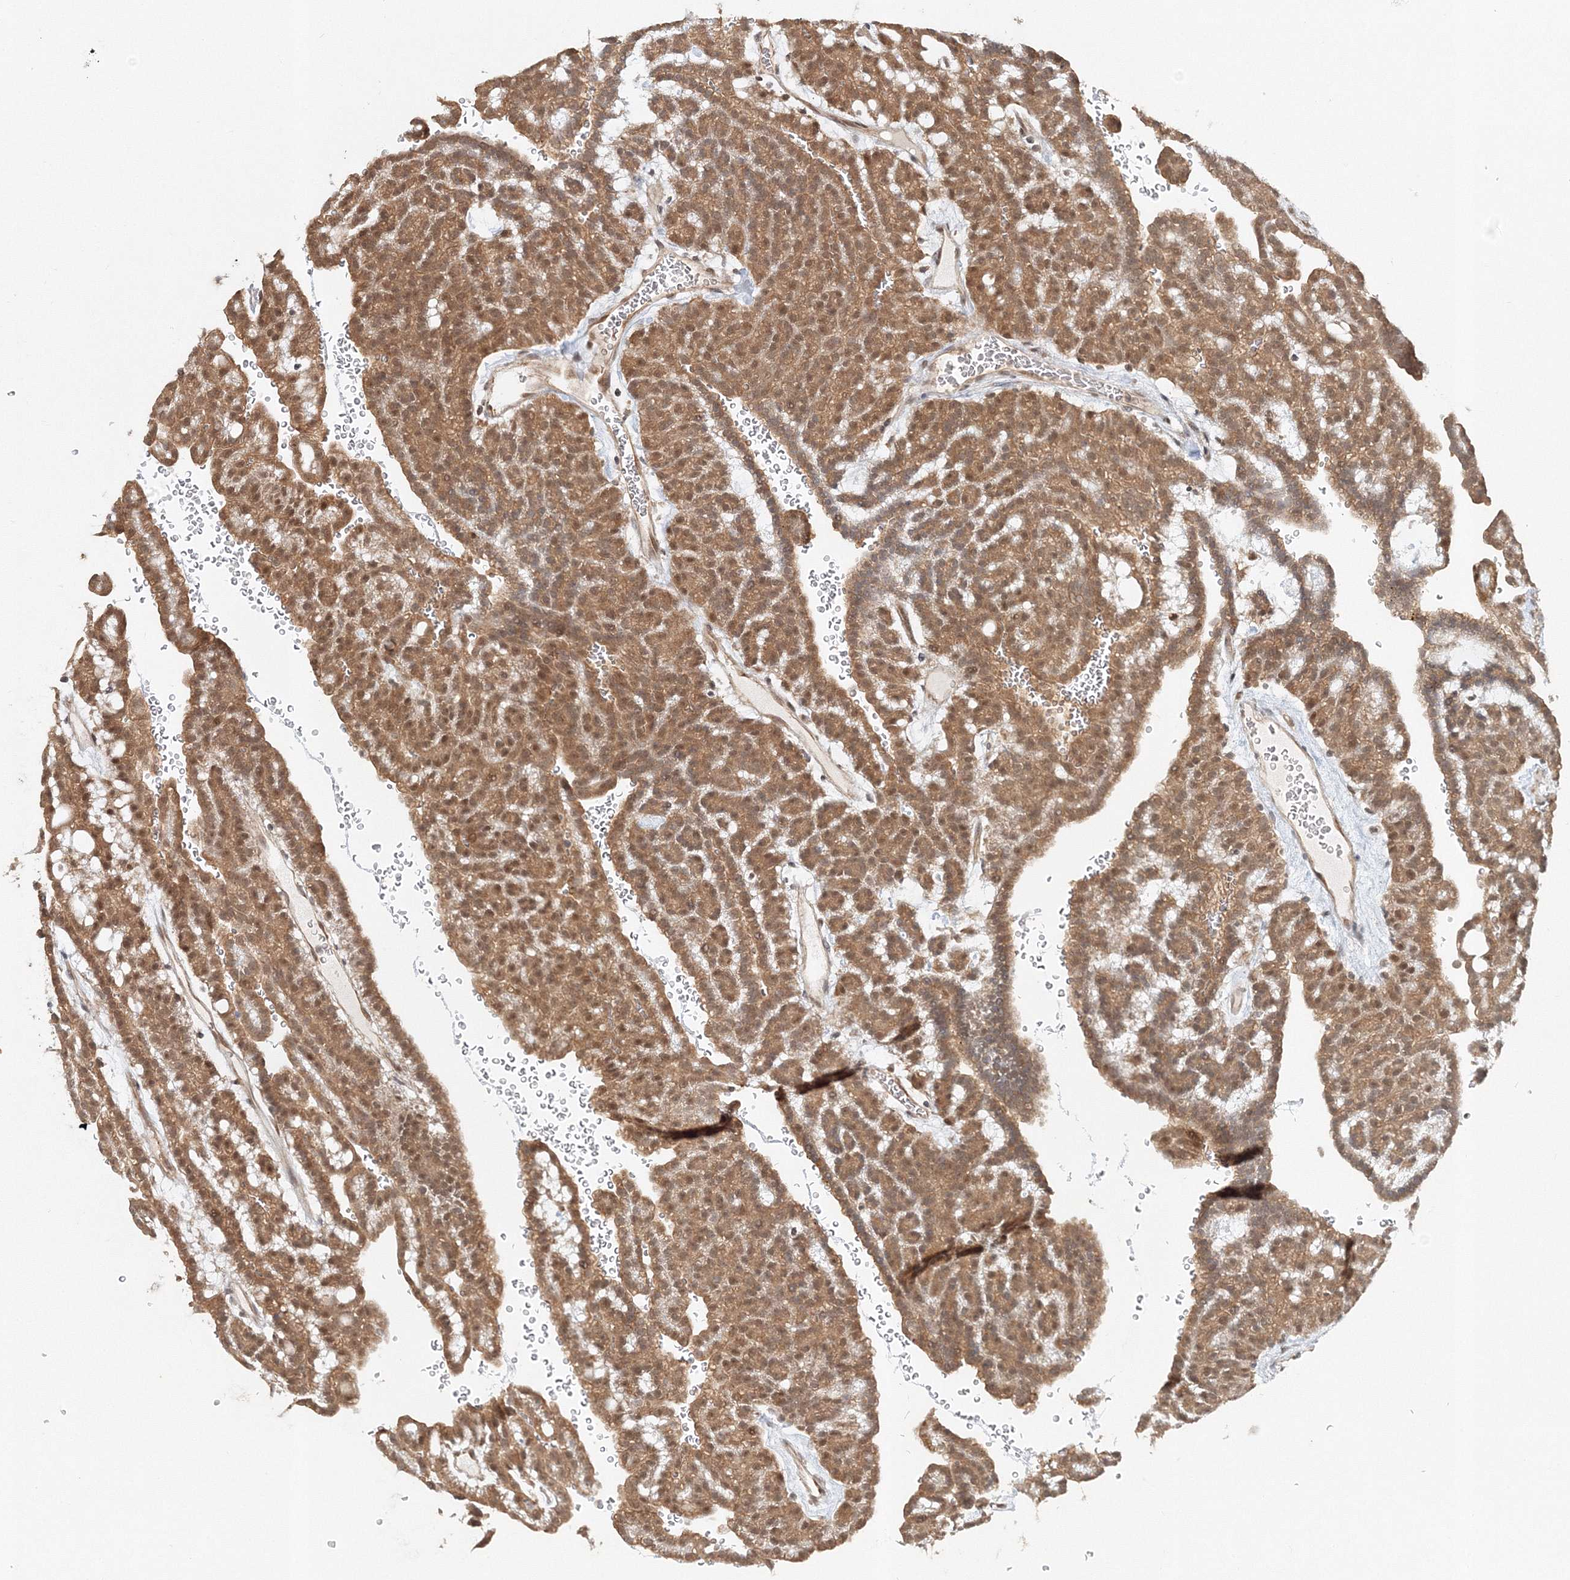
{"staining": {"intensity": "moderate", "quantity": ">75%", "location": "cytoplasmic/membranous,nuclear"}, "tissue": "renal cancer", "cell_type": "Tumor cells", "image_type": "cancer", "snomed": [{"axis": "morphology", "description": "Adenocarcinoma, NOS"}, {"axis": "topography", "description": "Kidney"}], "caption": "Renal adenocarcinoma tissue reveals moderate cytoplasmic/membranous and nuclear positivity in about >75% of tumor cells, visualized by immunohistochemistry.", "gene": "PSMD6", "patient": {"sex": "male", "age": 63}}